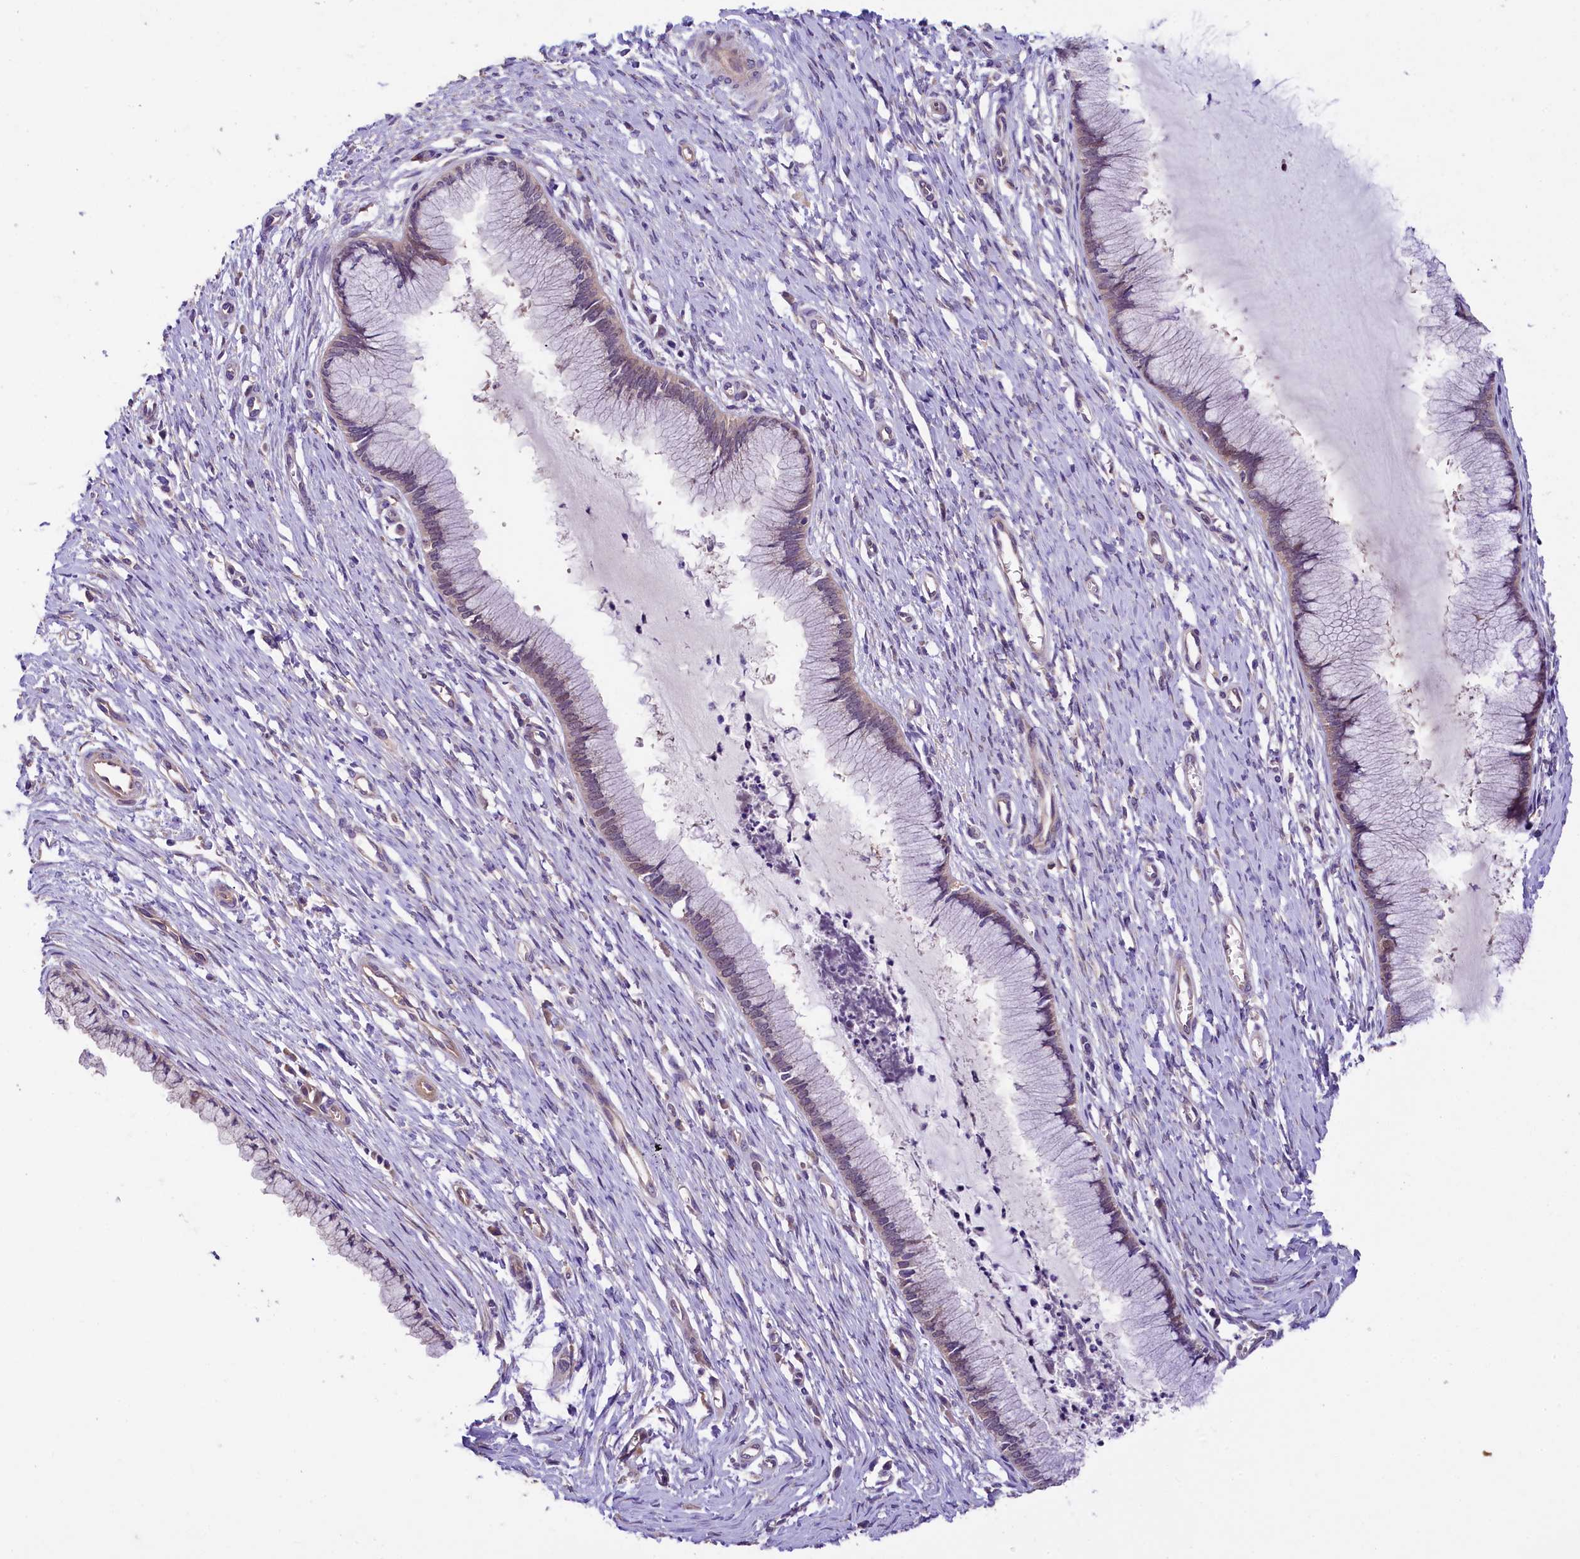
{"staining": {"intensity": "weak", "quantity": "<25%", "location": "cytoplasmic/membranous"}, "tissue": "cervix", "cell_type": "Glandular cells", "image_type": "normal", "snomed": [{"axis": "morphology", "description": "Normal tissue, NOS"}, {"axis": "topography", "description": "Cervix"}], "caption": "IHC histopathology image of normal cervix: cervix stained with DAB (3,3'-diaminobenzidine) exhibits no significant protein expression in glandular cells. (DAB (3,3'-diaminobenzidine) IHC, high magnification).", "gene": "UBXN6", "patient": {"sex": "female", "age": 55}}